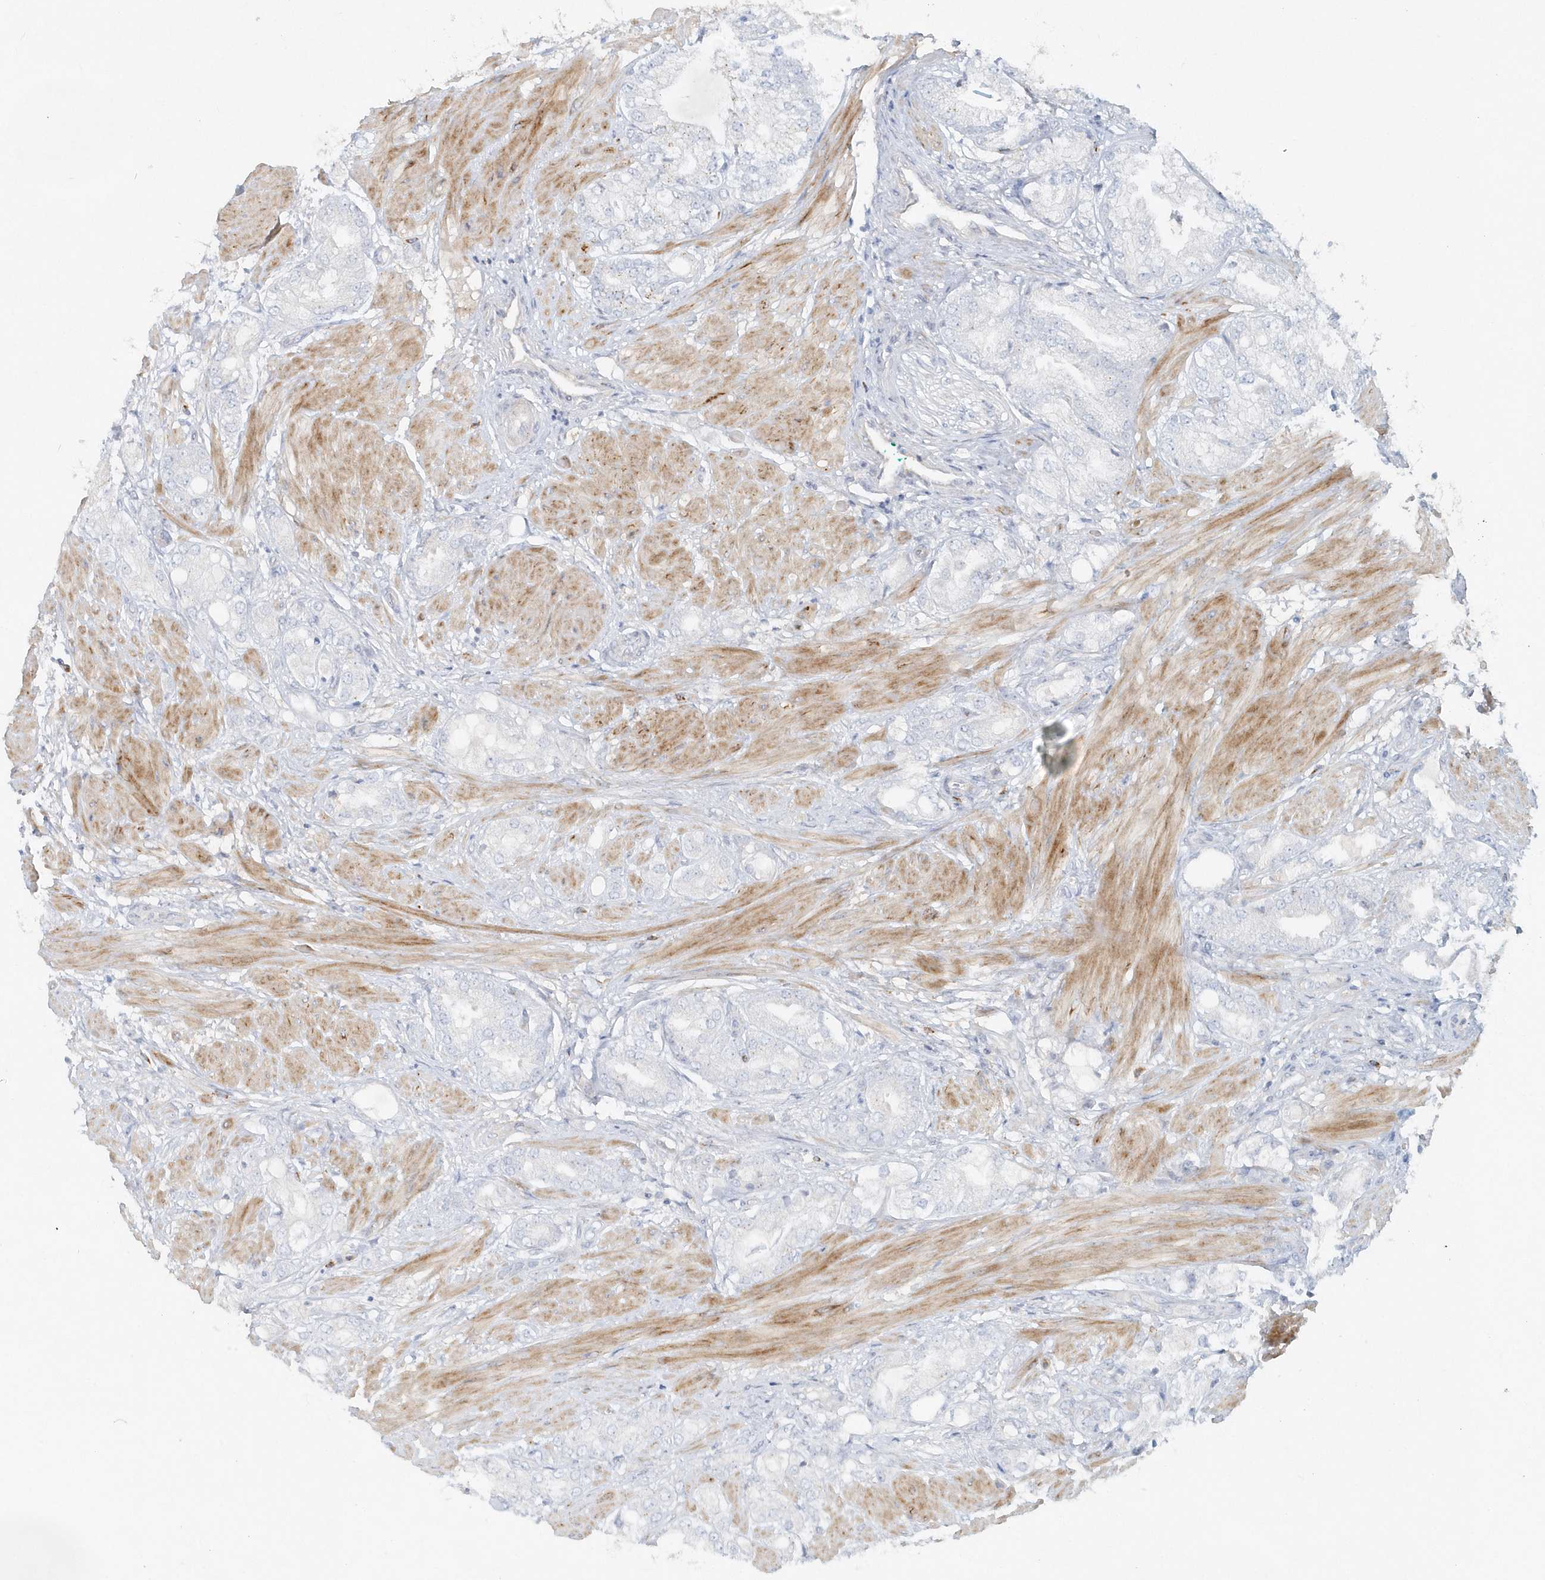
{"staining": {"intensity": "moderate", "quantity": "<25%", "location": "cytoplasmic/membranous"}, "tissue": "prostate cancer", "cell_type": "Tumor cells", "image_type": "cancer", "snomed": [{"axis": "morphology", "description": "Adenocarcinoma, High grade"}, {"axis": "topography", "description": "Prostate"}], "caption": "Immunohistochemical staining of human prostate cancer (adenocarcinoma (high-grade)) exhibits low levels of moderate cytoplasmic/membranous protein positivity in approximately <25% of tumor cells.", "gene": "DNAH1", "patient": {"sex": "male", "age": 50}}